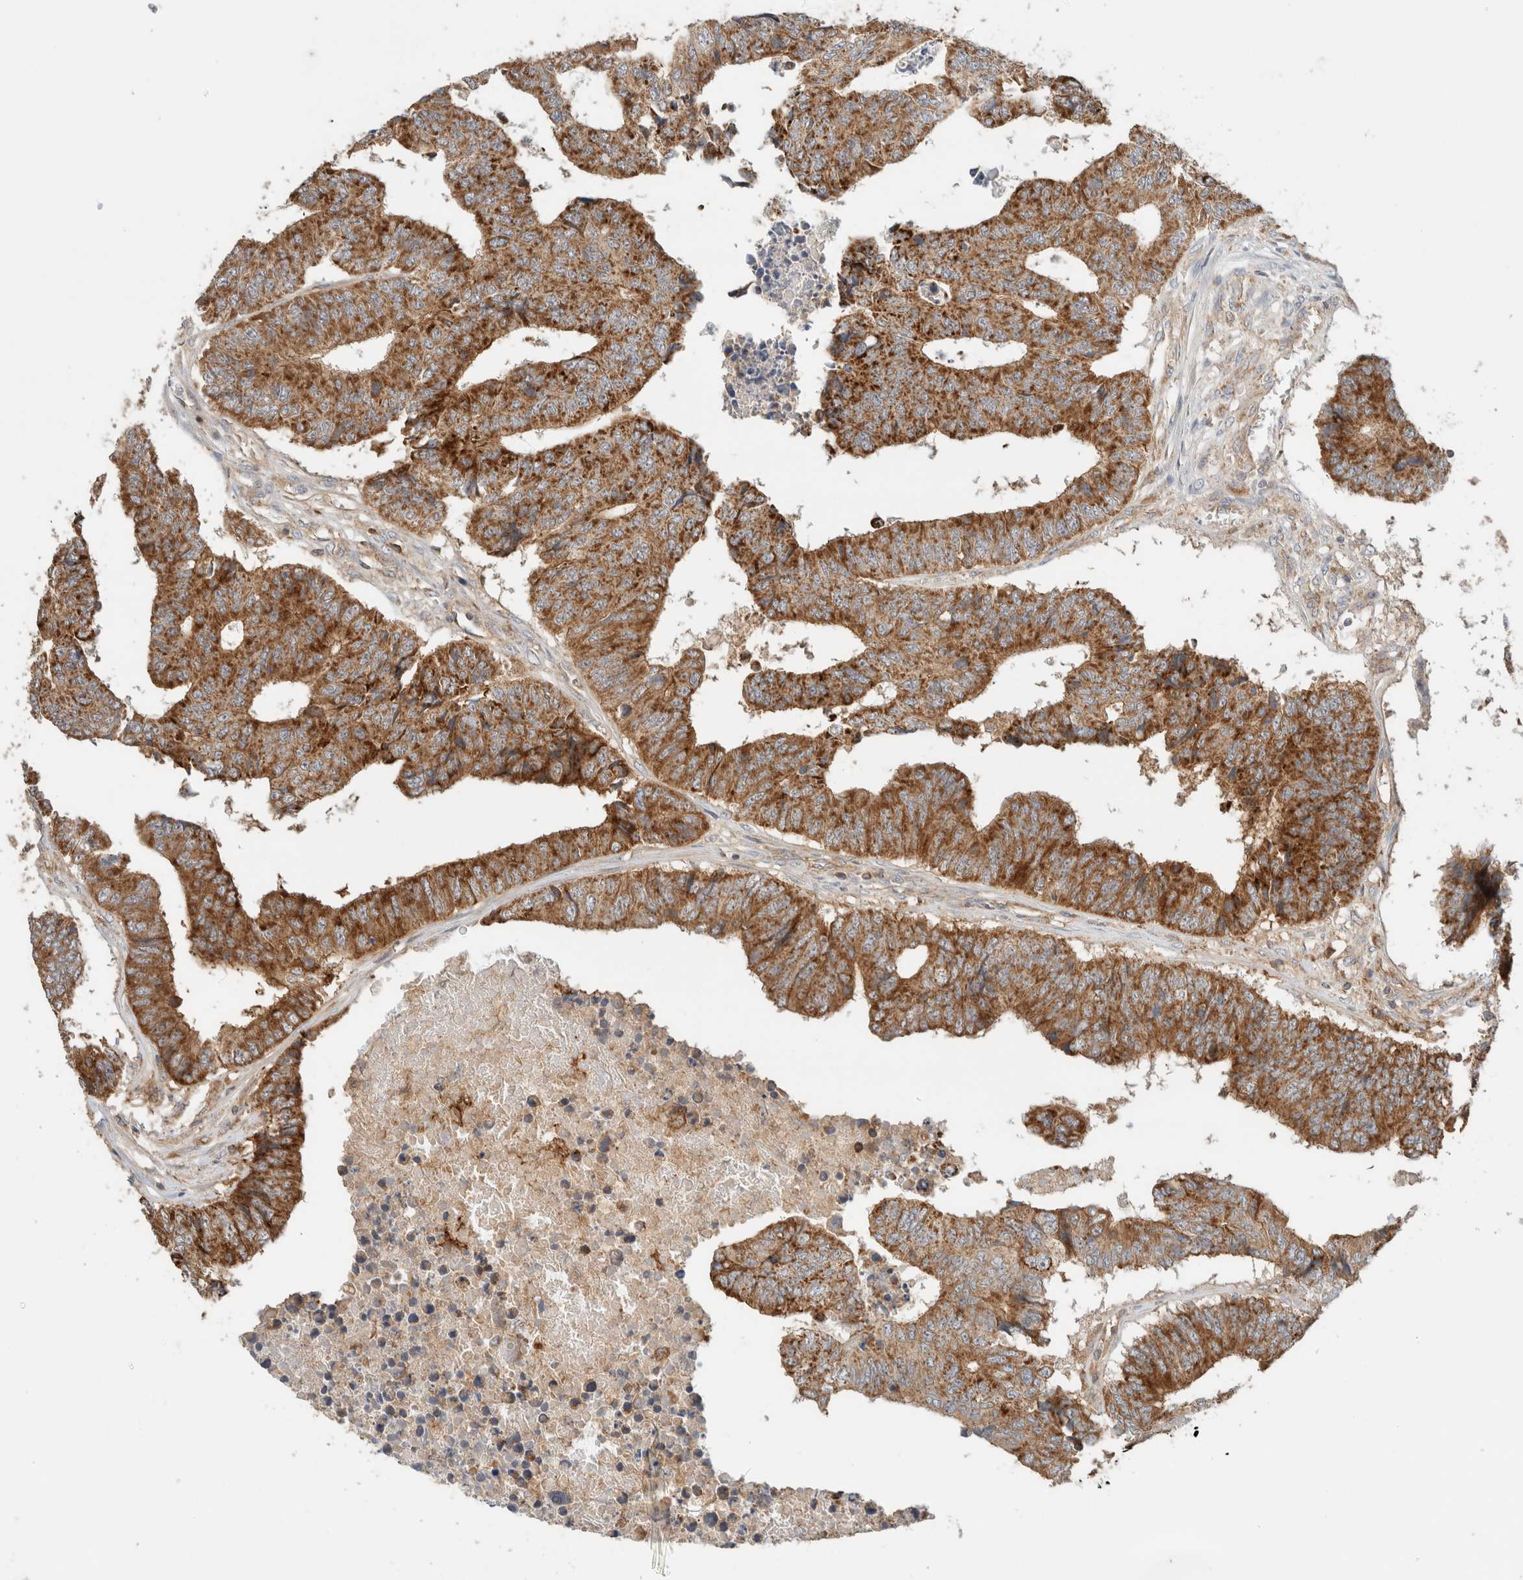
{"staining": {"intensity": "strong", "quantity": ">75%", "location": "cytoplasmic/membranous"}, "tissue": "colorectal cancer", "cell_type": "Tumor cells", "image_type": "cancer", "snomed": [{"axis": "morphology", "description": "Adenocarcinoma, NOS"}, {"axis": "topography", "description": "Rectum"}], "caption": "Immunohistochemistry of human colorectal cancer (adenocarcinoma) shows high levels of strong cytoplasmic/membranous positivity in approximately >75% of tumor cells. (DAB IHC with brightfield microscopy, high magnification).", "gene": "MRM3", "patient": {"sex": "male", "age": 84}}